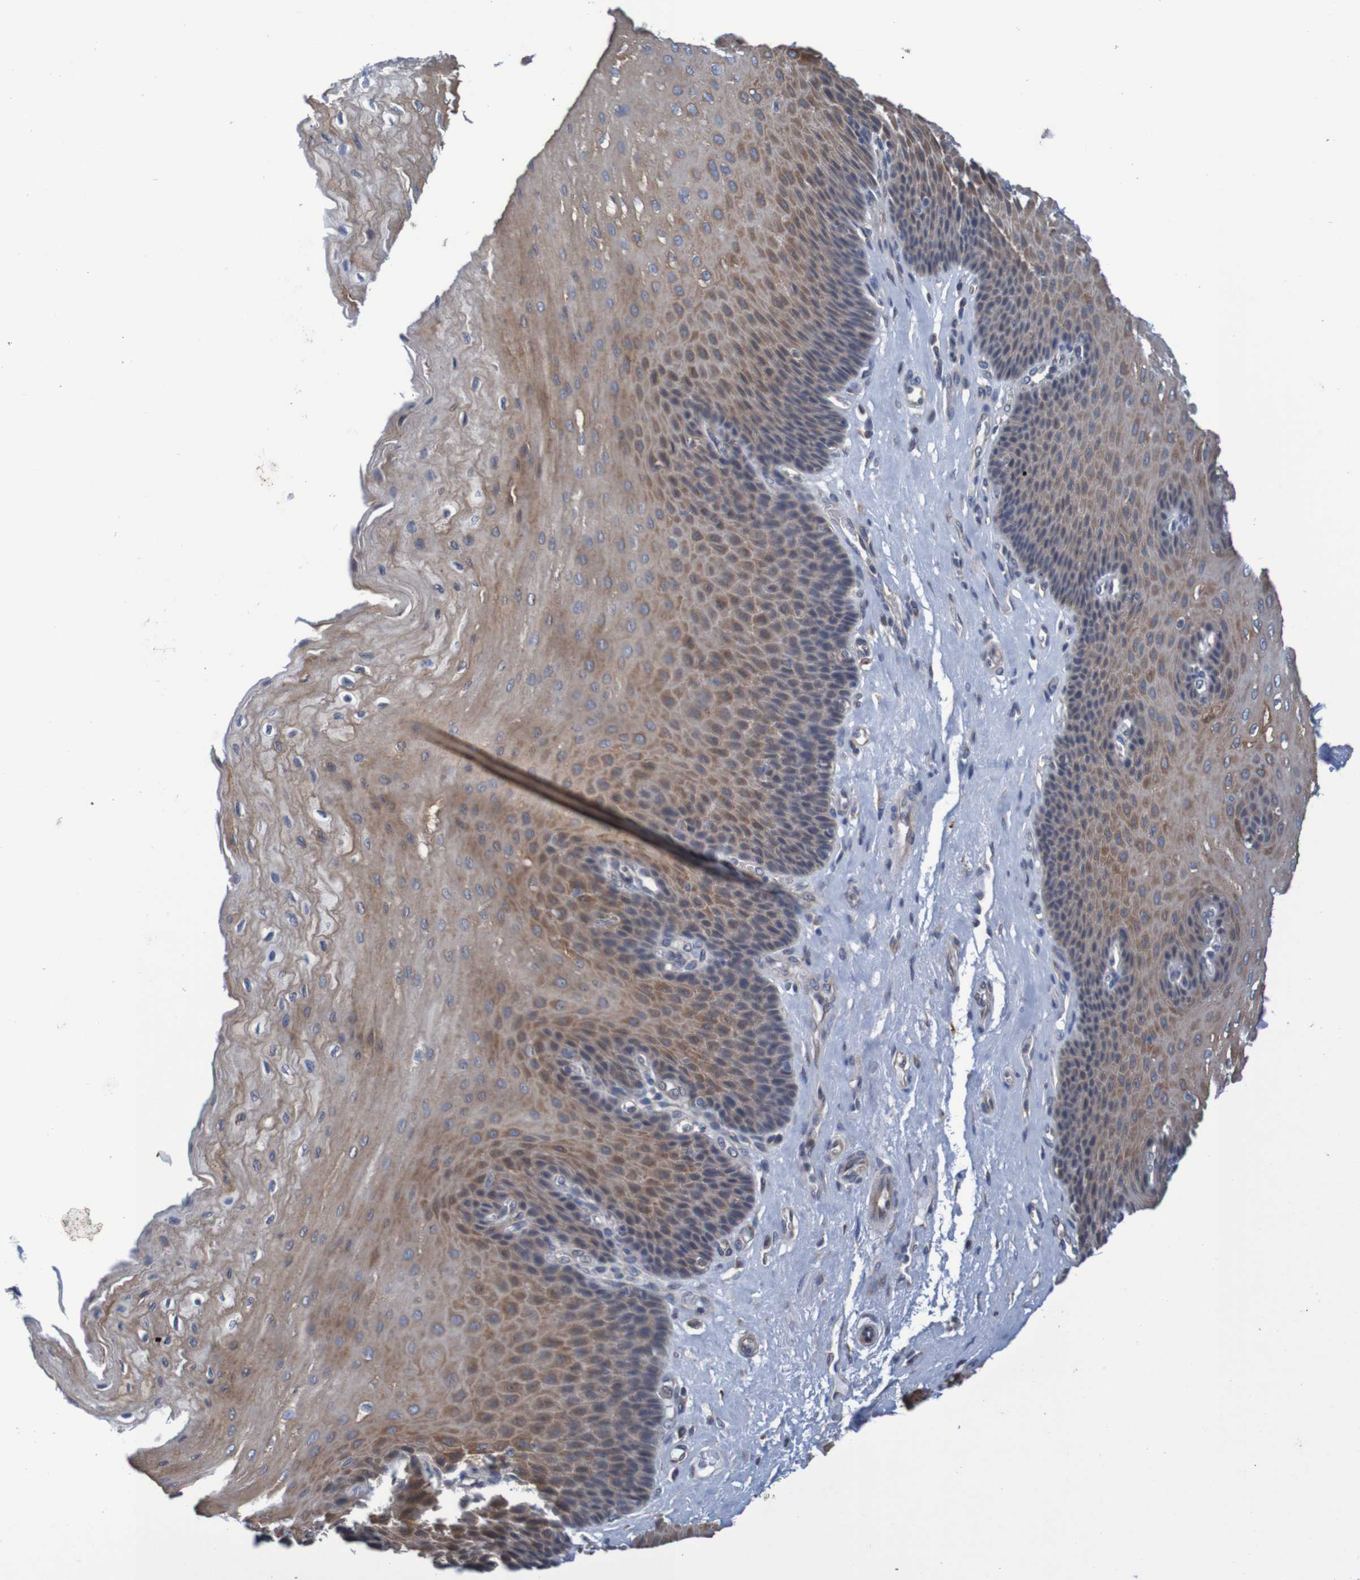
{"staining": {"intensity": "moderate", "quantity": ">75%", "location": "cytoplasmic/membranous"}, "tissue": "esophagus", "cell_type": "Squamous epithelial cells", "image_type": "normal", "snomed": [{"axis": "morphology", "description": "Normal tissue, NOS"}, {"axis": "topography", "description": "Esophagus"}], "caption": "Immunohistochemistry (IHC) image of normal human esophagus stained for a protein (brown), which demonstrates medium levels of moderate cytoplasmic/membranous expression in approximately >75% of squamous epithelial cells.", "gene": "CLDN18", "patient": {"sex": "female", "age": 72}}